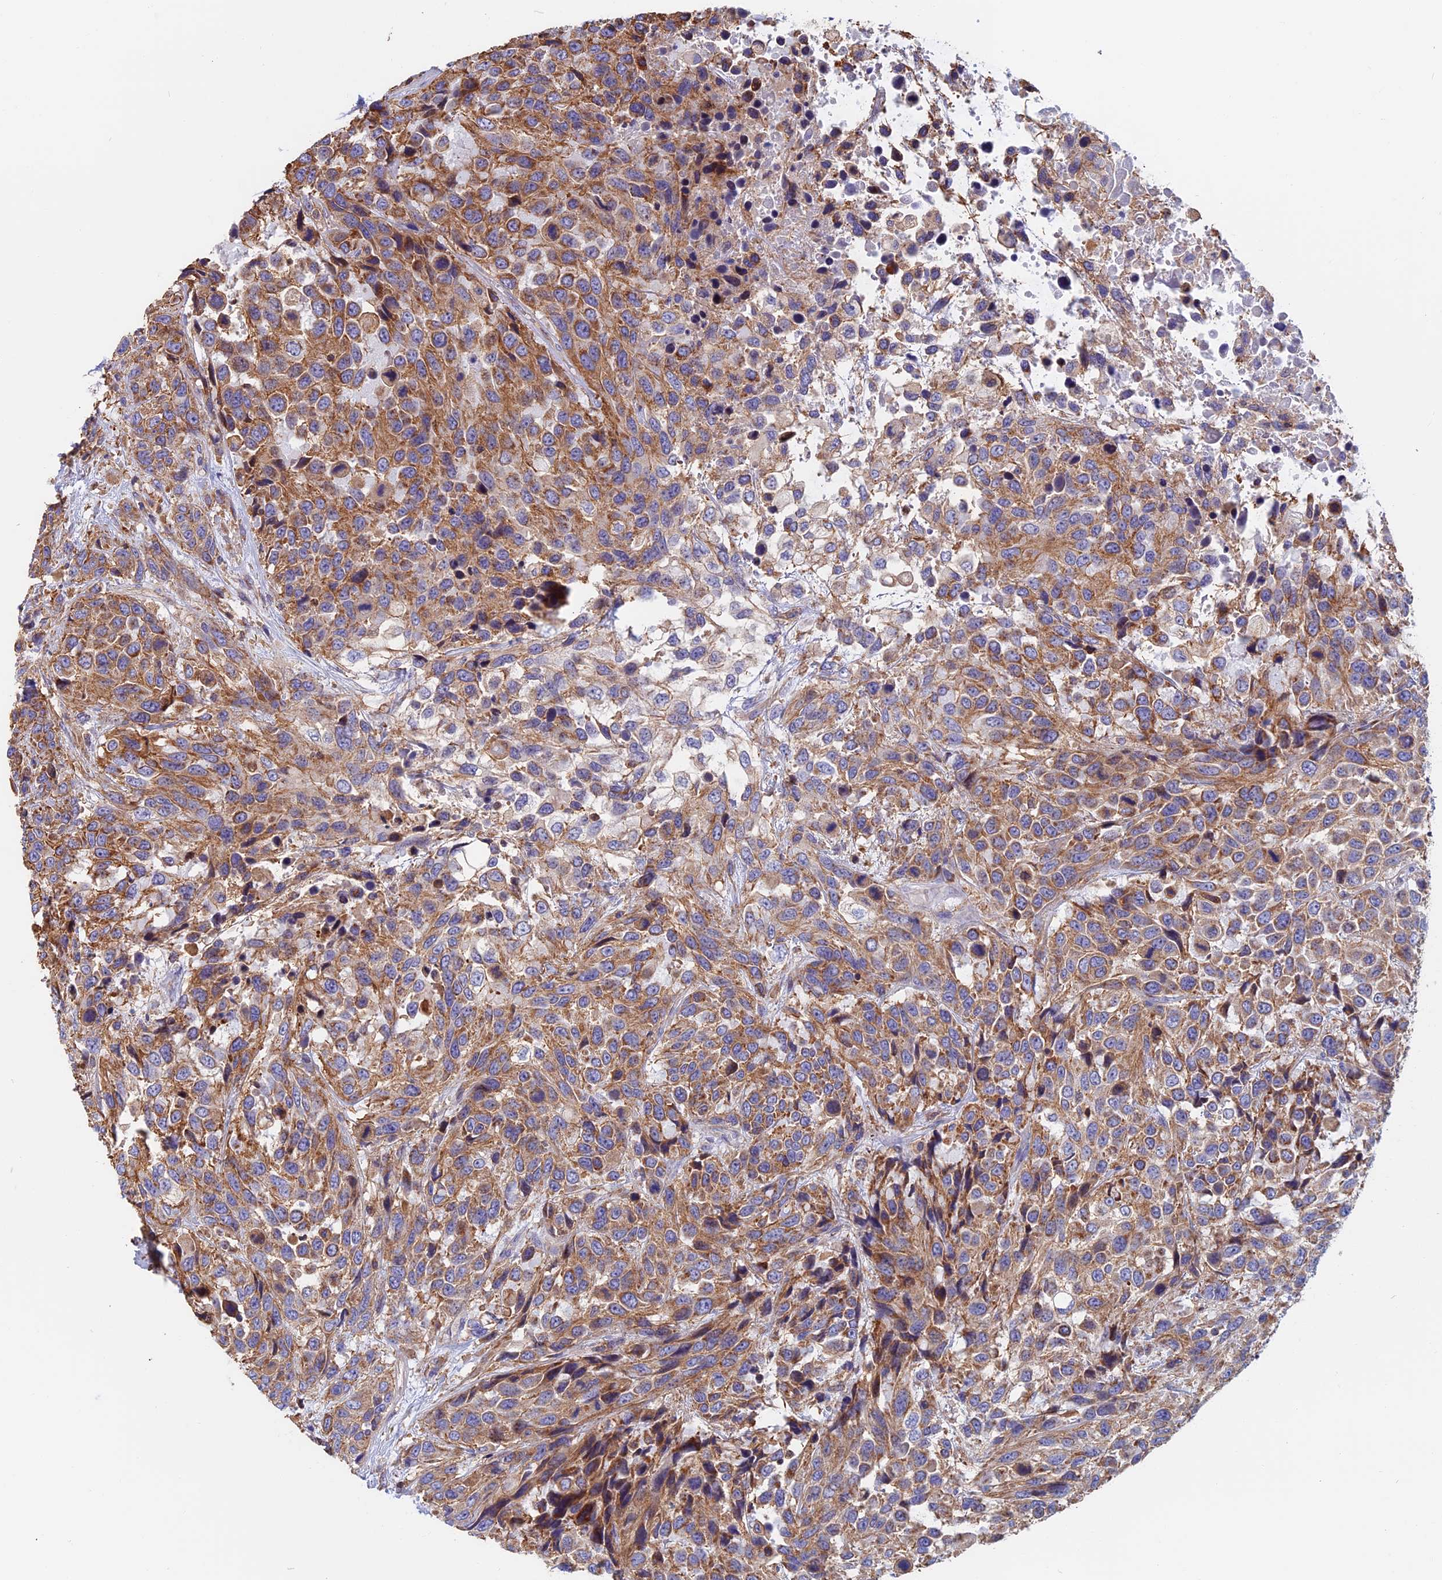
{"staining": {"intensity": "moderate", "quantity": ">75%", "location": "cytoplasmic/membranous"}, "tissue": "urothelial cancer", "cell_type": "Tumor cells", "image_type": "cancer", "snomed": [{"axis": "morphology", "description": "Urothelial carcinoma, High grade"}, {"axis": "topography", "description": "Urinary bladder"}], "caption": "IHC staining of high-grade urothelial carcinoma, which demonstrates medium levels of moderate cytoplasmic/membranous expression in approximately >75% of tumor cells indicating moderate cytoplasmic/membranous protein expression. The staining was performed using DAB (3,3'-diaminobenzidine) (brown) for protein detection and nuclei were counterstained in hematoxylin (blue).", "gene": "HSD17B8", "patient": {"sex": "female", "age": 70}}